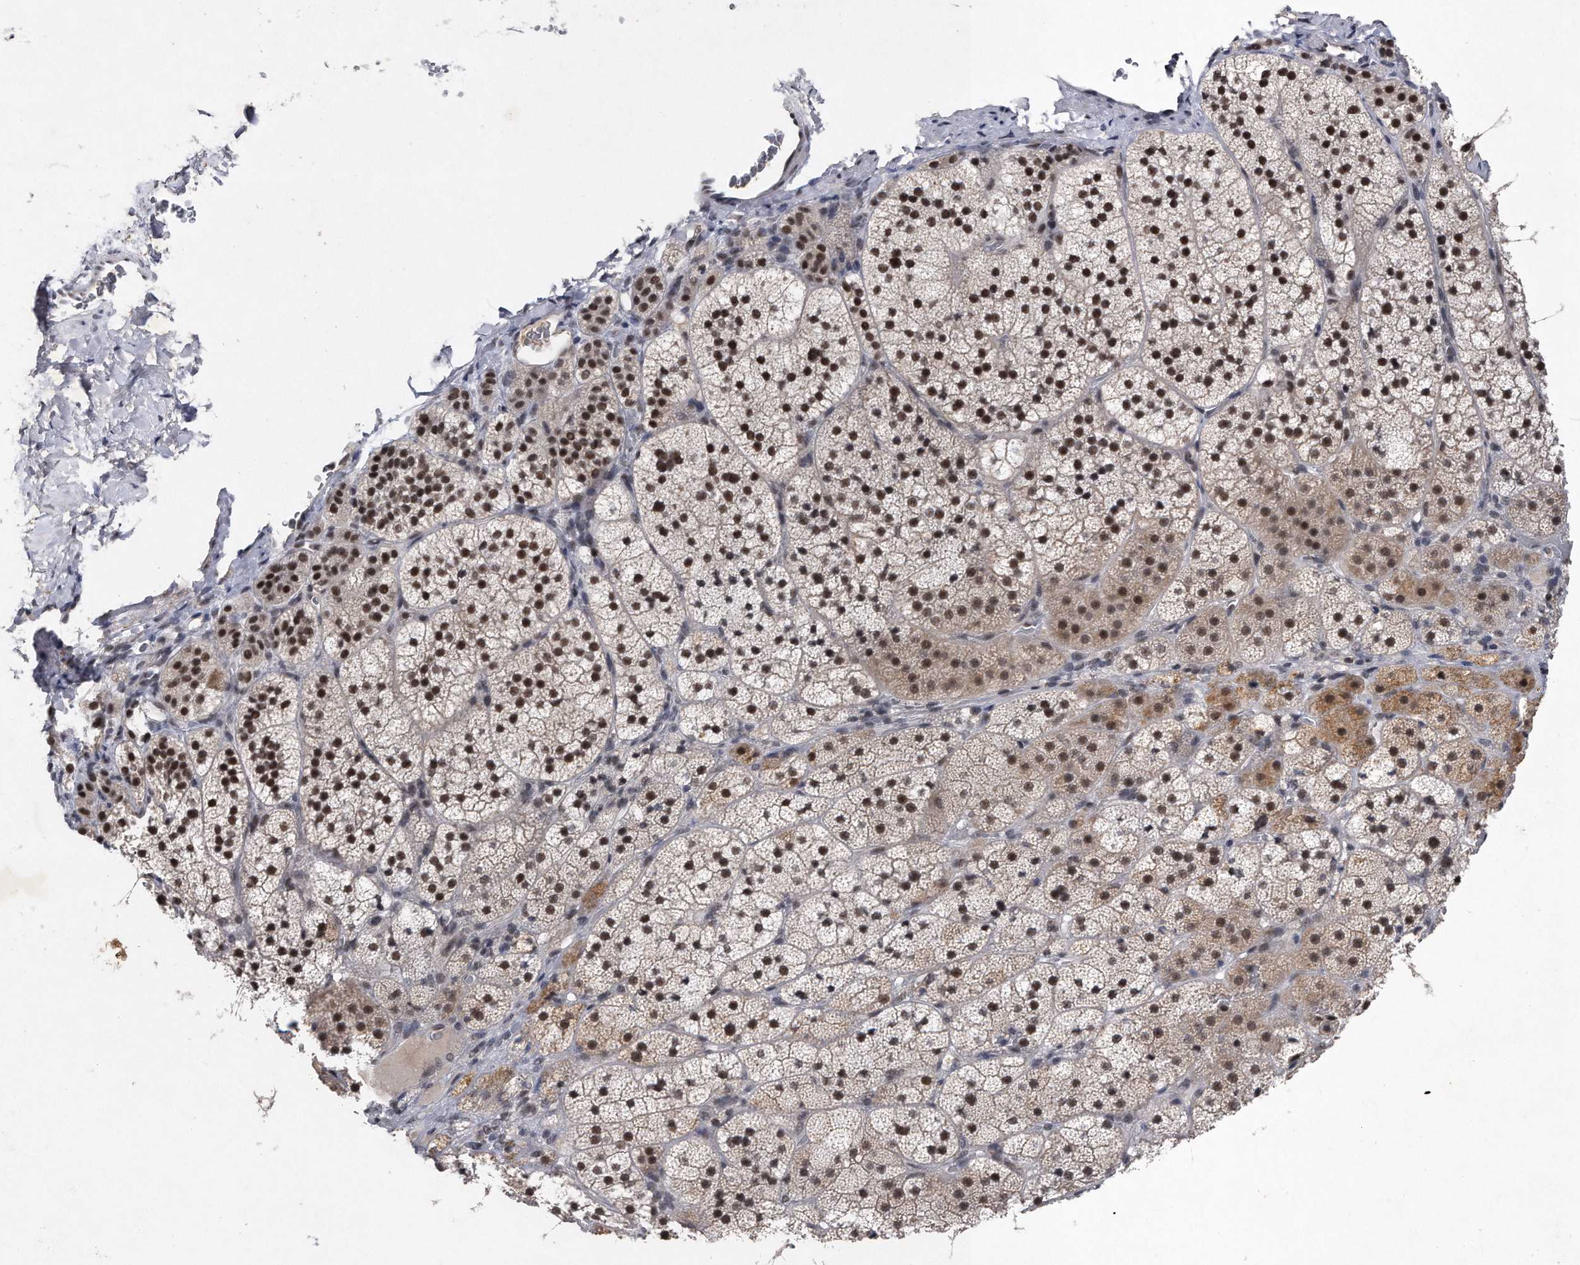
{"staining": {"intensity": "strong", "quantity": ">75%", "location": "cytoplasmic/membranous,nuclear"}, "tissue": "adrenal gland", "cell_type": "Glandular cells", "image_type": "normal", "snomed": [{"axis": "morphology", "description": "Normal tissue, NOS"}, {"axis": "topography", "description": "Adrenal gland"}], "caption": "Glandular cells exhibit strong cytoplasmic/membranous,nuclear positivity in about >75% of cells in normal adrenal gland.", "gene": "VIRMA", "patient": {"sex": "female", "age": 44}}